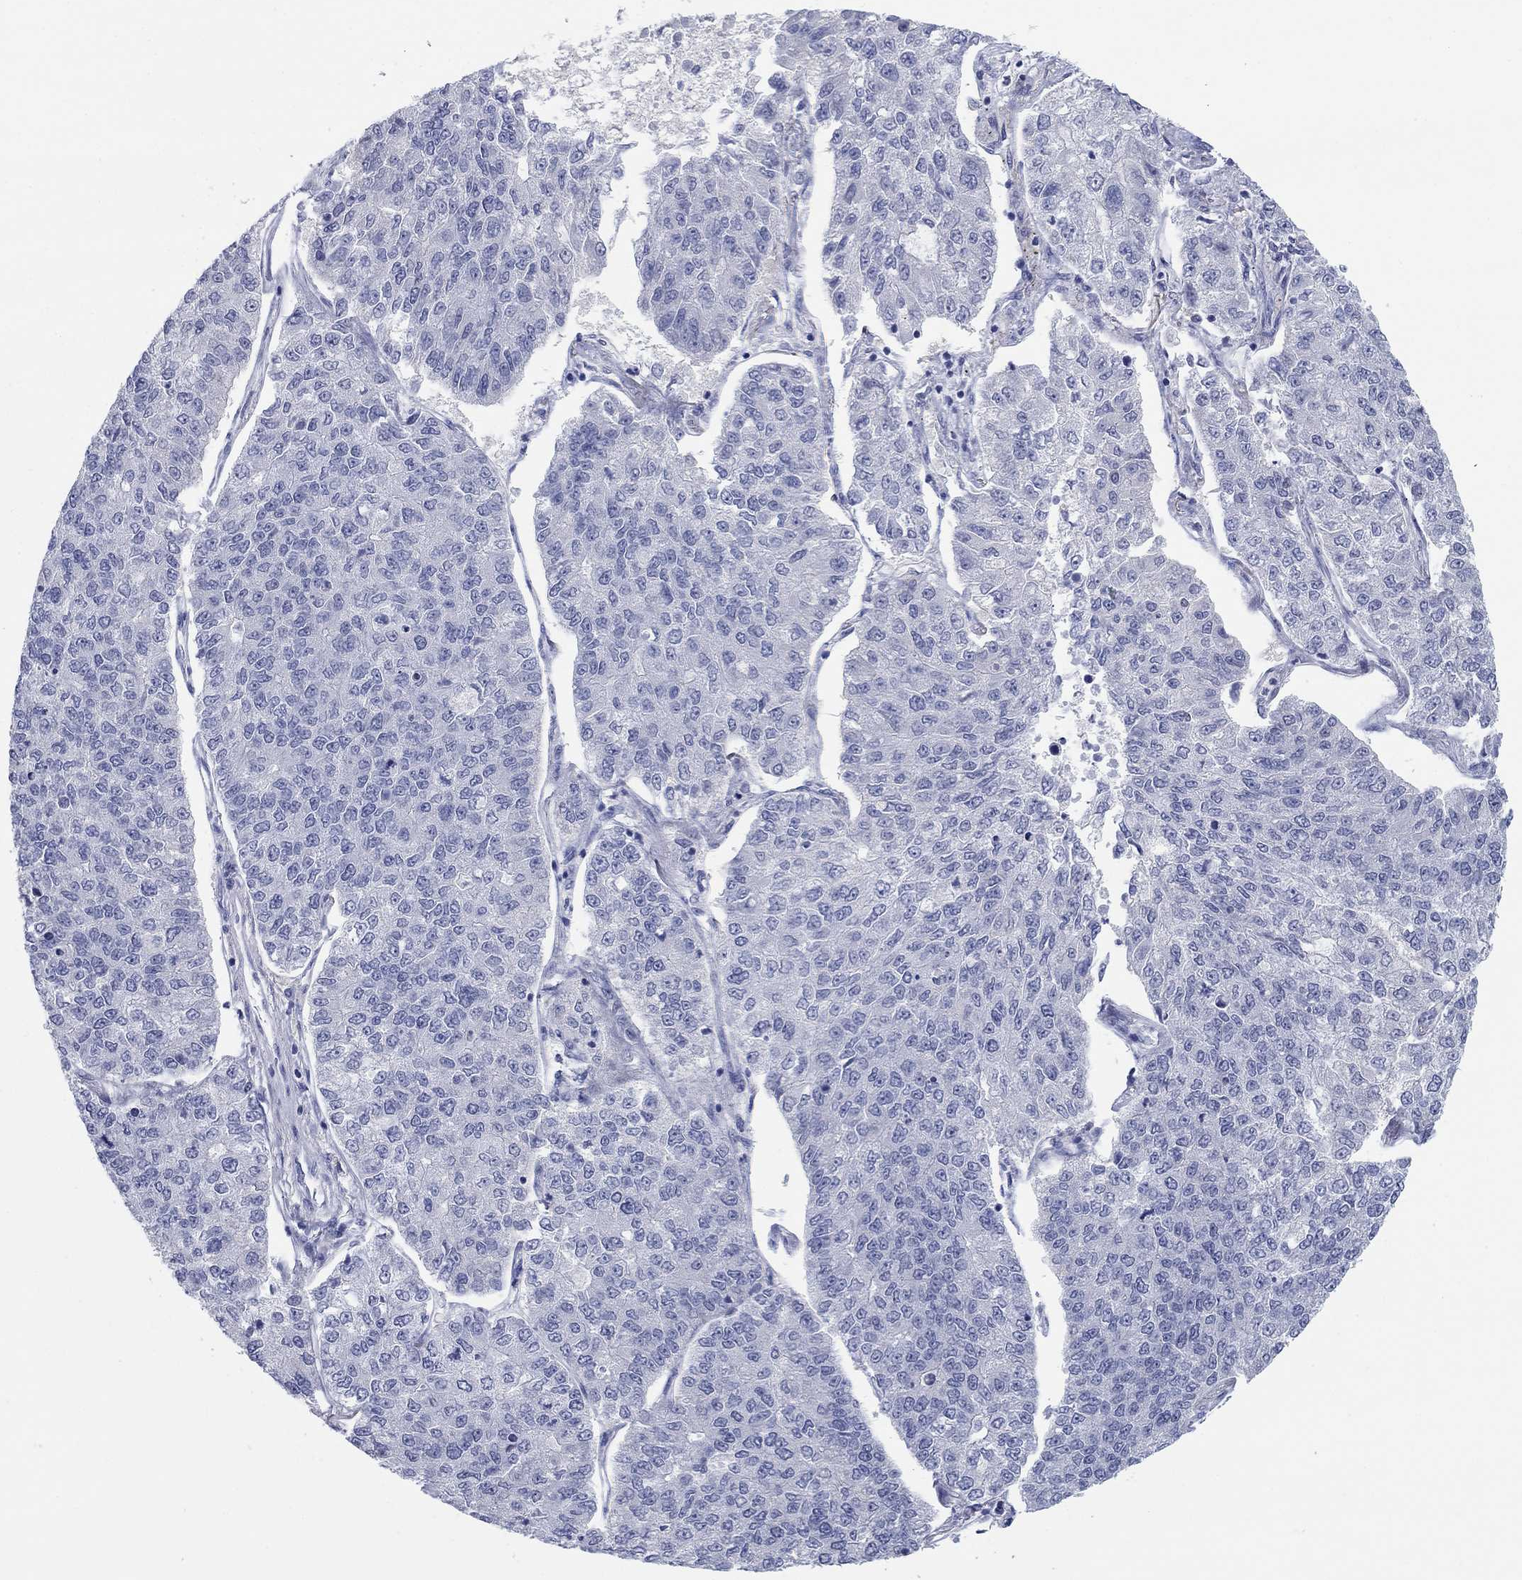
{"staining": {"intensity": "negative", "quantity": "none", "location": "none"}, "tissue": "lung cancer", "cell_type": "Tumor cells", "image_type": "cancer", "snomed": [{"axis": "morphology", "description": "Adenocarcinoma, NOS"}, {"axis": "topography", "description": "Lung"}], "caption": "Immunohistochemistry of adenocarcinoma (lung) reveals no expression in tumor cells.", "gene": "ATP6V1G2", "patient": {"sex": "male", "age": 49}}